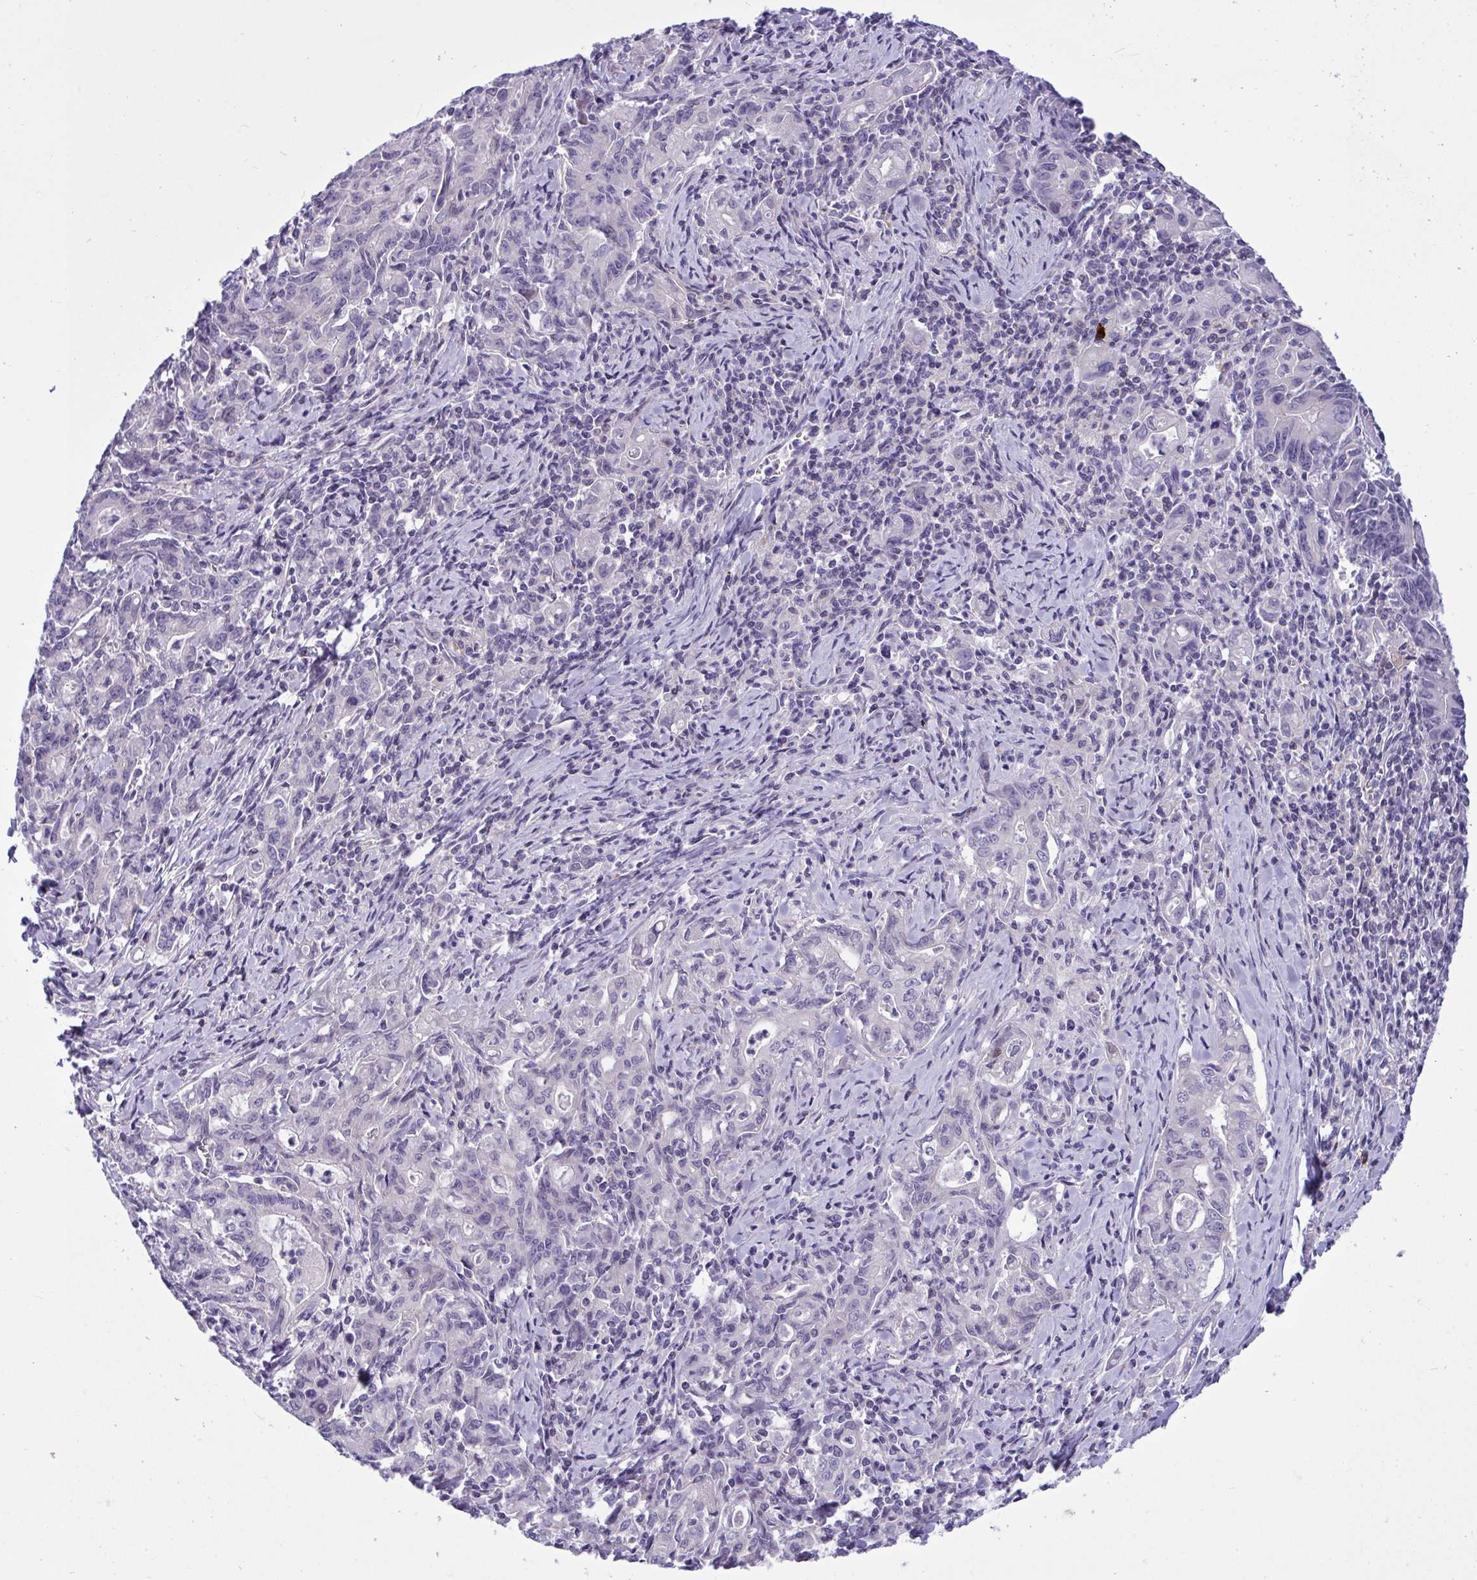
{"staining": {"intensity": "negative", "quantity": "none", "location": "none"}, "tissue": "stomach cancer", "cell_type": "Tumor cells", "image_type": "cancer", "snomed": [{"axis": "morphology", "description": "Adenocarcinoma, NOS"}, {"axis": "topography", "description": "Stomach, upper"}], "caption": "An immunohistochemistry photomicrograph of stomach cancer (adenocarcinoma) is shown. There is no staining in tumor cells of stomach cancer (adenocarcinoma).", "gene": "WDR97", "patient": {"sex": "female", "age": 79}}